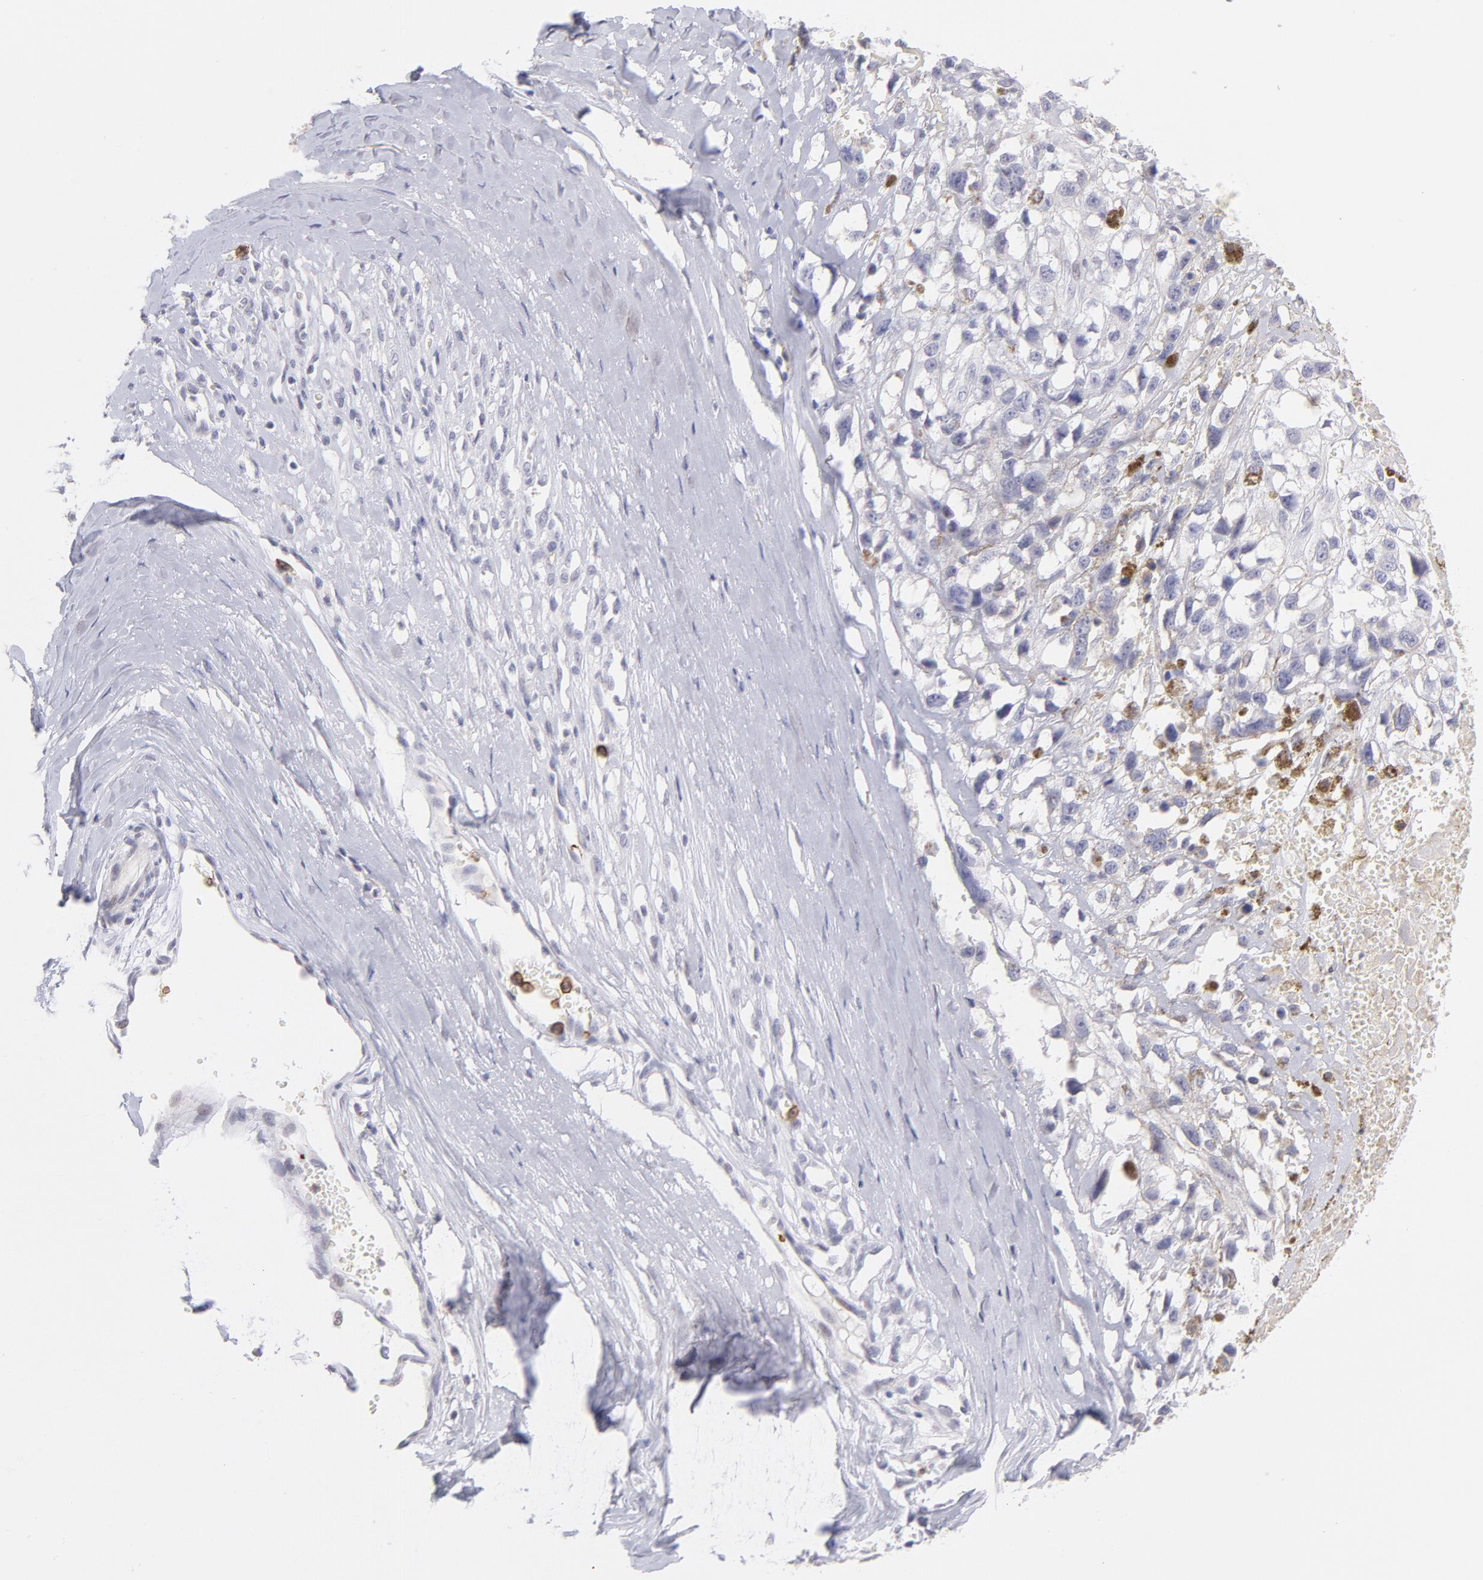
{"staining": {"intensity": "negative", "quantity": "none", "location": "none"}, "tissue": "melanoma", "cell_type": "Tumor cells", "image_type": "cancer", "snomed": [{"axis": "morphology", "description": "Malignant melanoma, Metastatic site"}, {"axis": "topography", "description": "Lymph node"}], "caption": "Immunohistochemical staining of human malignant melanoma (metastatic site) demonstrates no significant positivity in tumor cells.", "gene": "LTB4R", "patient": {"sex": "male", "age": 59}}